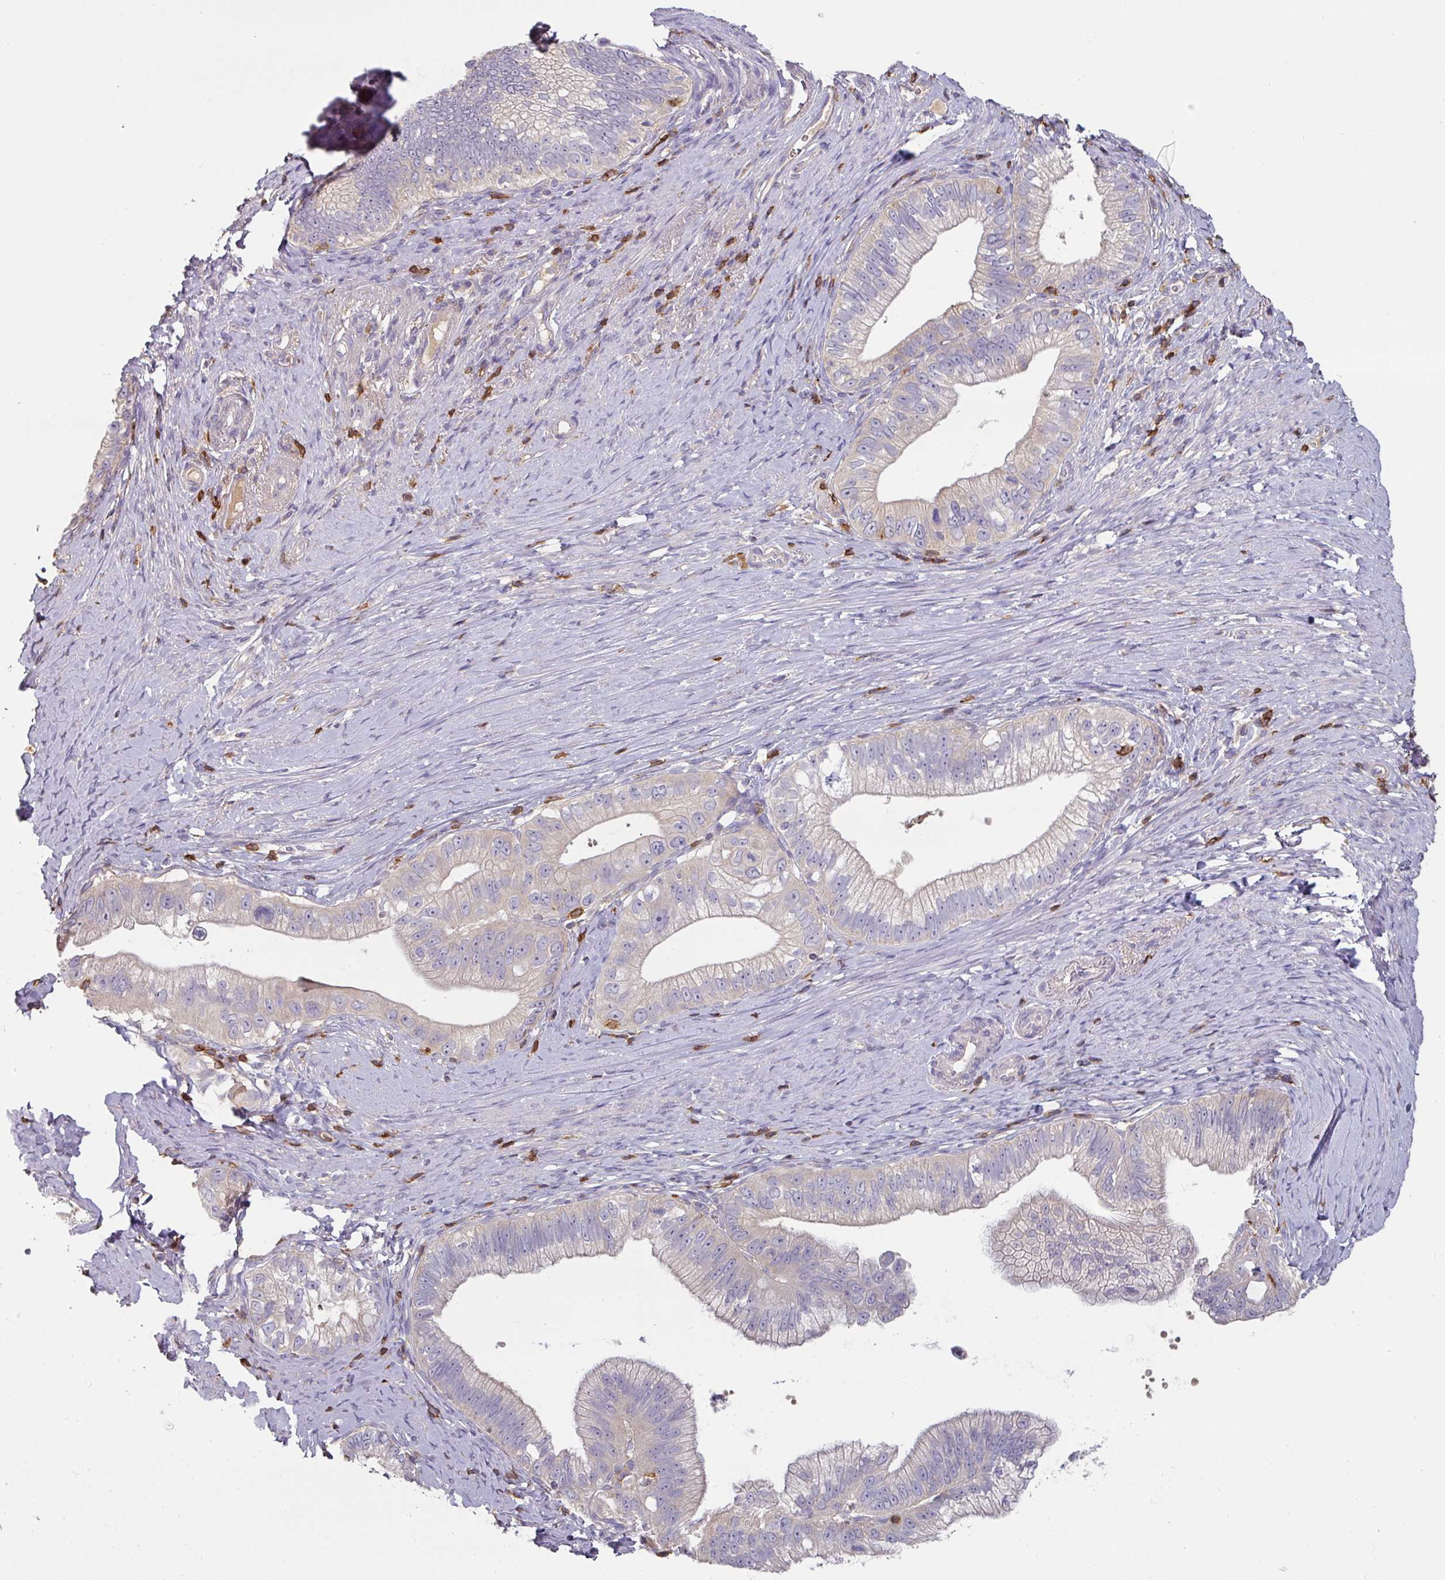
{"staining": {"intensity": "negative", "quantity": "none", "location": "none"}, "tissue": "pancreatic cancer", "cell_type": "Tumor cells", "image_type": "cancer", "snomed": [{"axis": "morphology", "description": "Adenocarcinoma, NOS"}, {"axis": "topography", "description": "Pancreas"}], "caption": "High power microscopy histopathology image of an immunohistochemistry (IHC) histopathology image of pancreatic cancer (adenocarcinoma), revealing no significant staining in tumor cells. Brightfield microscopy of IHC stained with DAB (brown) and hematoxylin (blue), captured at high magnification.", "gene": "CD3G", "patient": {"sex": "male", "age": 70}}